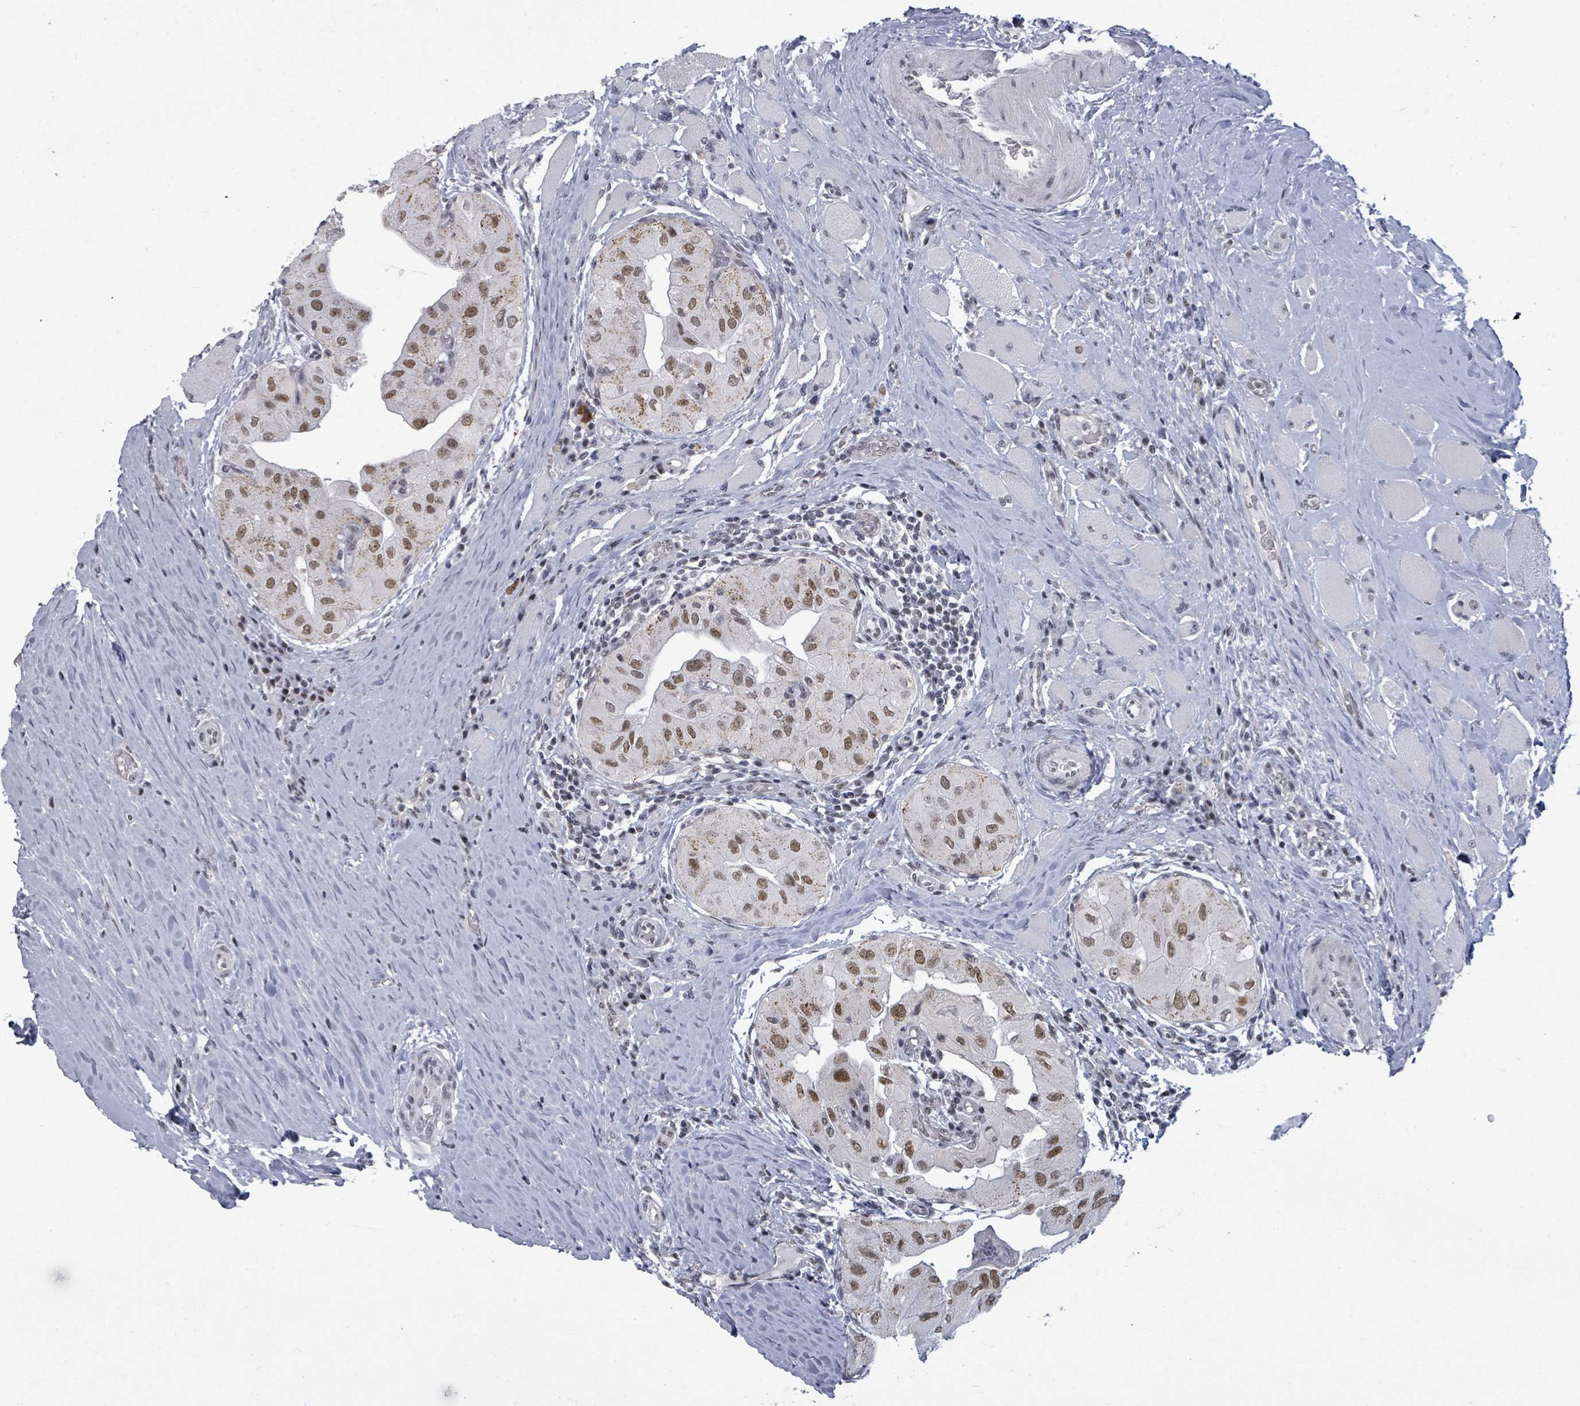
{"staining": {"intensity": "moderate", "quantity": ">75%", "location": "cytoplasmic/membranous,nuclear"}, "tissue": "thyroid cancer", "cell_type": "Tumor cells", "image_type": "cancer", "snomed": [{"axis": "morphology", "description": "Papillary adenocarcinoma, NOS"}, {"axis": "topography", "description": "Thyroid gland"}], "caption": "Thyroid papillary adenocarcinoma tissue exhibits moderate cytoplasmic/membranous and nuclear positivity in about >75% of tumor cells, visualized by immunohistochemistry.", "gene": "ERCC5", "patient": {"sex": "female", "age": 59}}